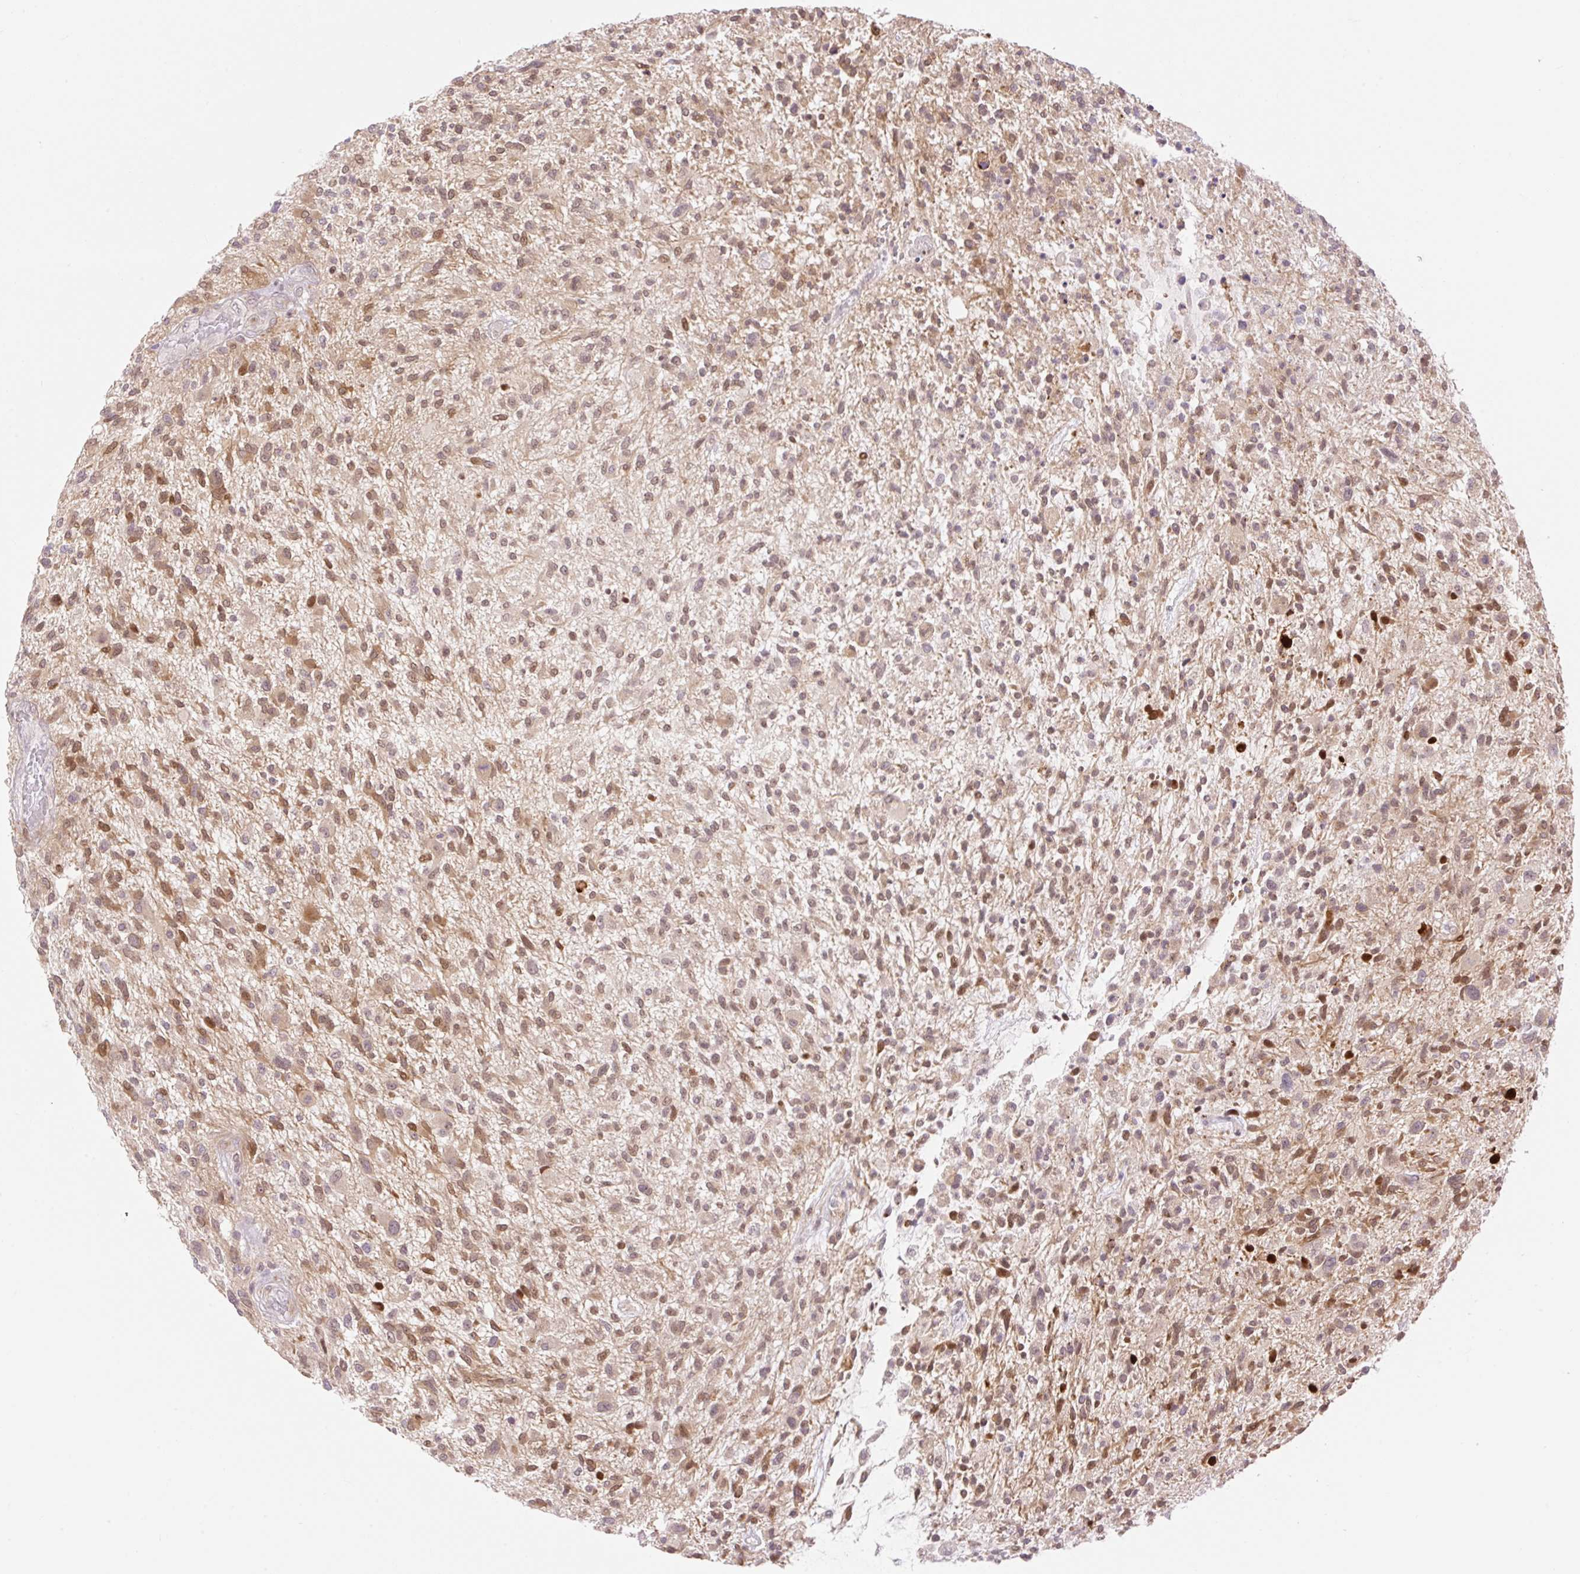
{"staining": {"intensity": "moderate", "quantity": ">75%", "location": "cytoplasmic/membranous,nuclear"}, "tissue": "glioma", "cell_type": "Tumor cells", "image_type": "cancer", "snomed": [{"axis": "morphology", "description": "Glioma, malignant, High grade"}, {"axis": "topography", "description": "Brain"}], "caption": "The histopathology image shows immunohistochemical staining of glioma. There is moderate cytoplasmic/membranous and nuclear staining is appreciated in about >75% of tumor cells. (Stains: DAB (3,3'-diaminobenzidine) in brown, nuclei in blue, Microscopy: brightfield microscopy at high magnification).", "gene": "ZFP41", "patient": {"sex": "male", "age": 47}}